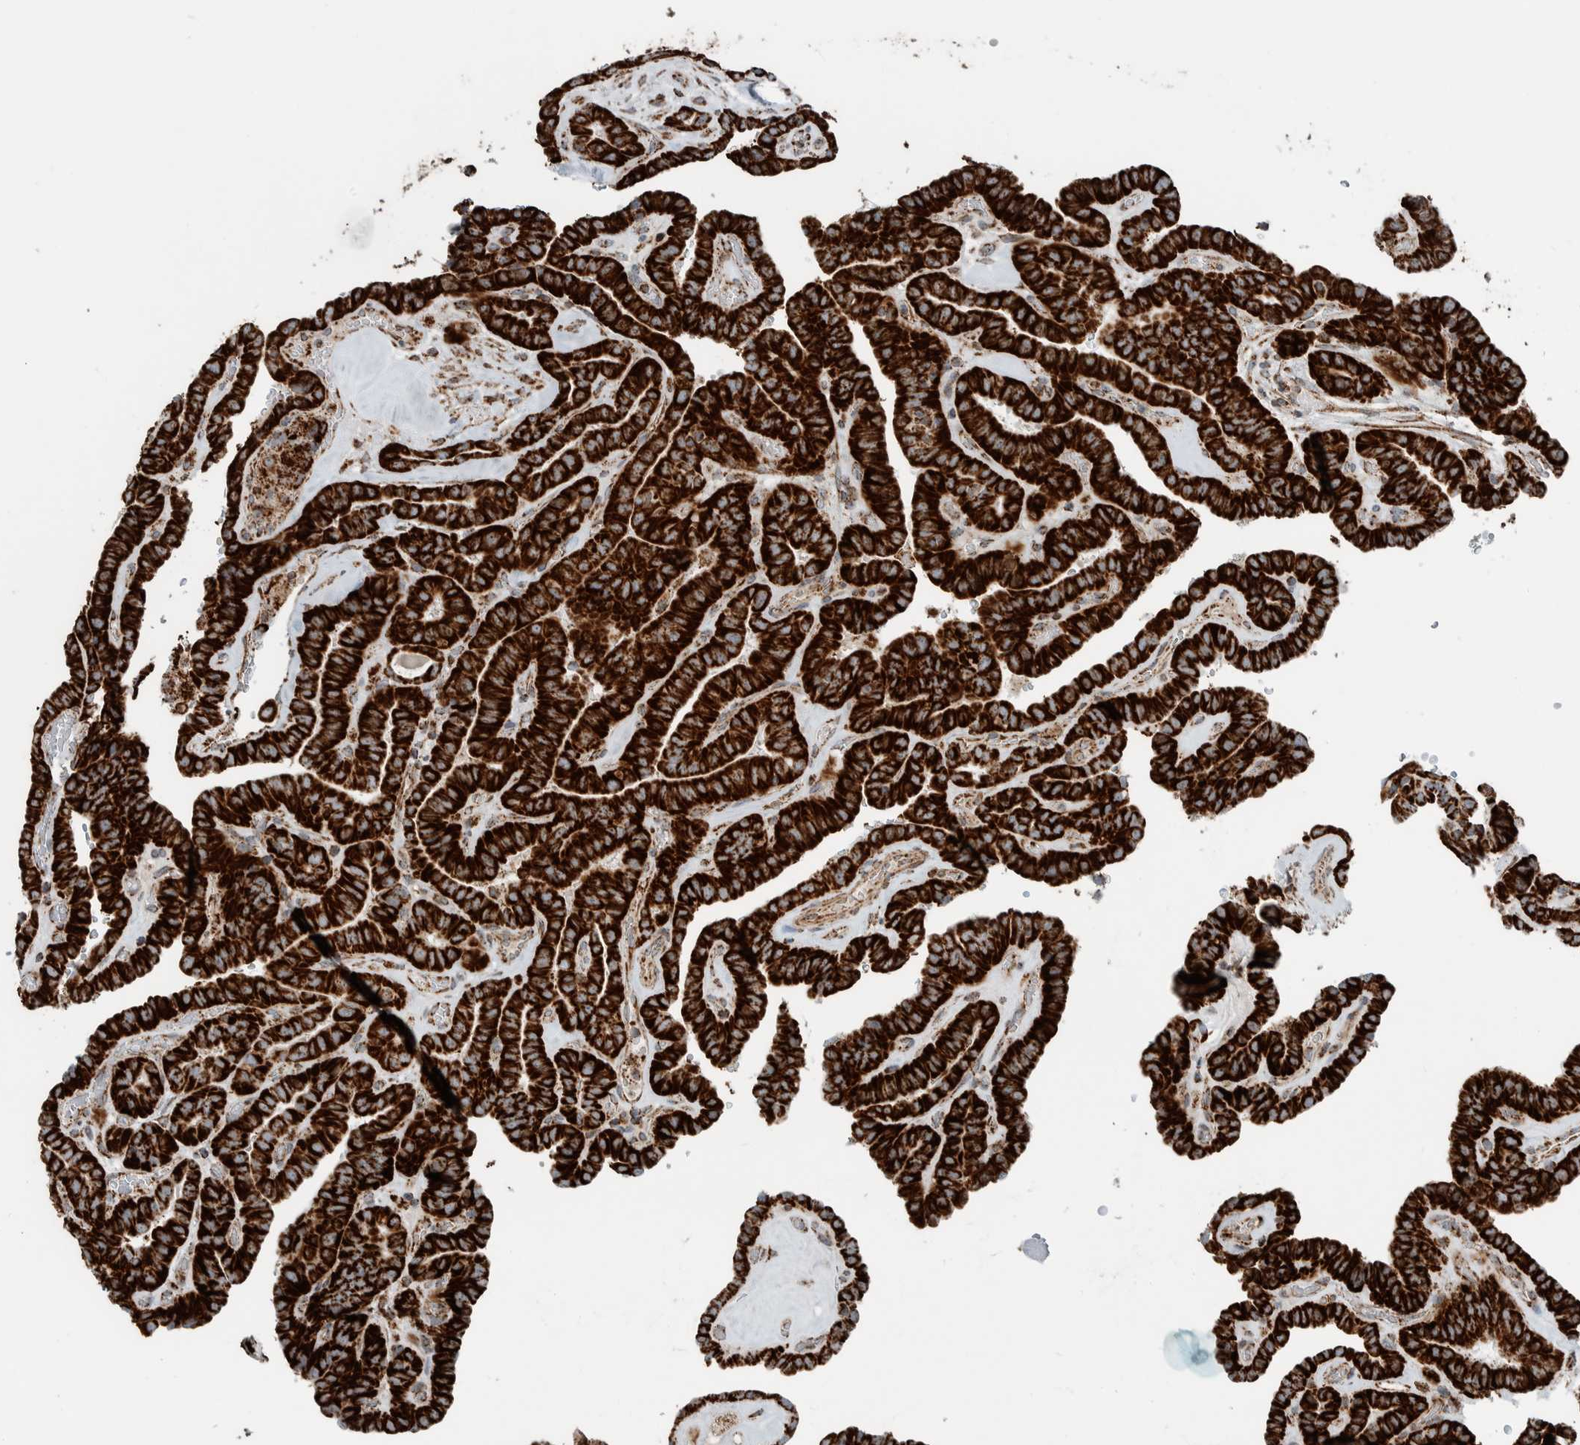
{"staining": {"intensity": "strong", "quantity": ">75%", "location": "cytoplasmic/membranous"}, "tissue": "thyroid cancer", "cell_type": "Tumor cells", "image_type": "cancer", "snomed": [{"axis": "morphology", "description": "Papillary adenocarcinoma, NOS"}, {"axis": "topography", "description": "Thyroid gland"}], "caption": "Protein staining reveals strong cytoplasmic/membranous positivity in approximately >75% of tumor cells in thyroid cancer (papillary adenocarcinoma).", "gene": "CNTROB", "patient": {"sex": "male", "age": 77}}